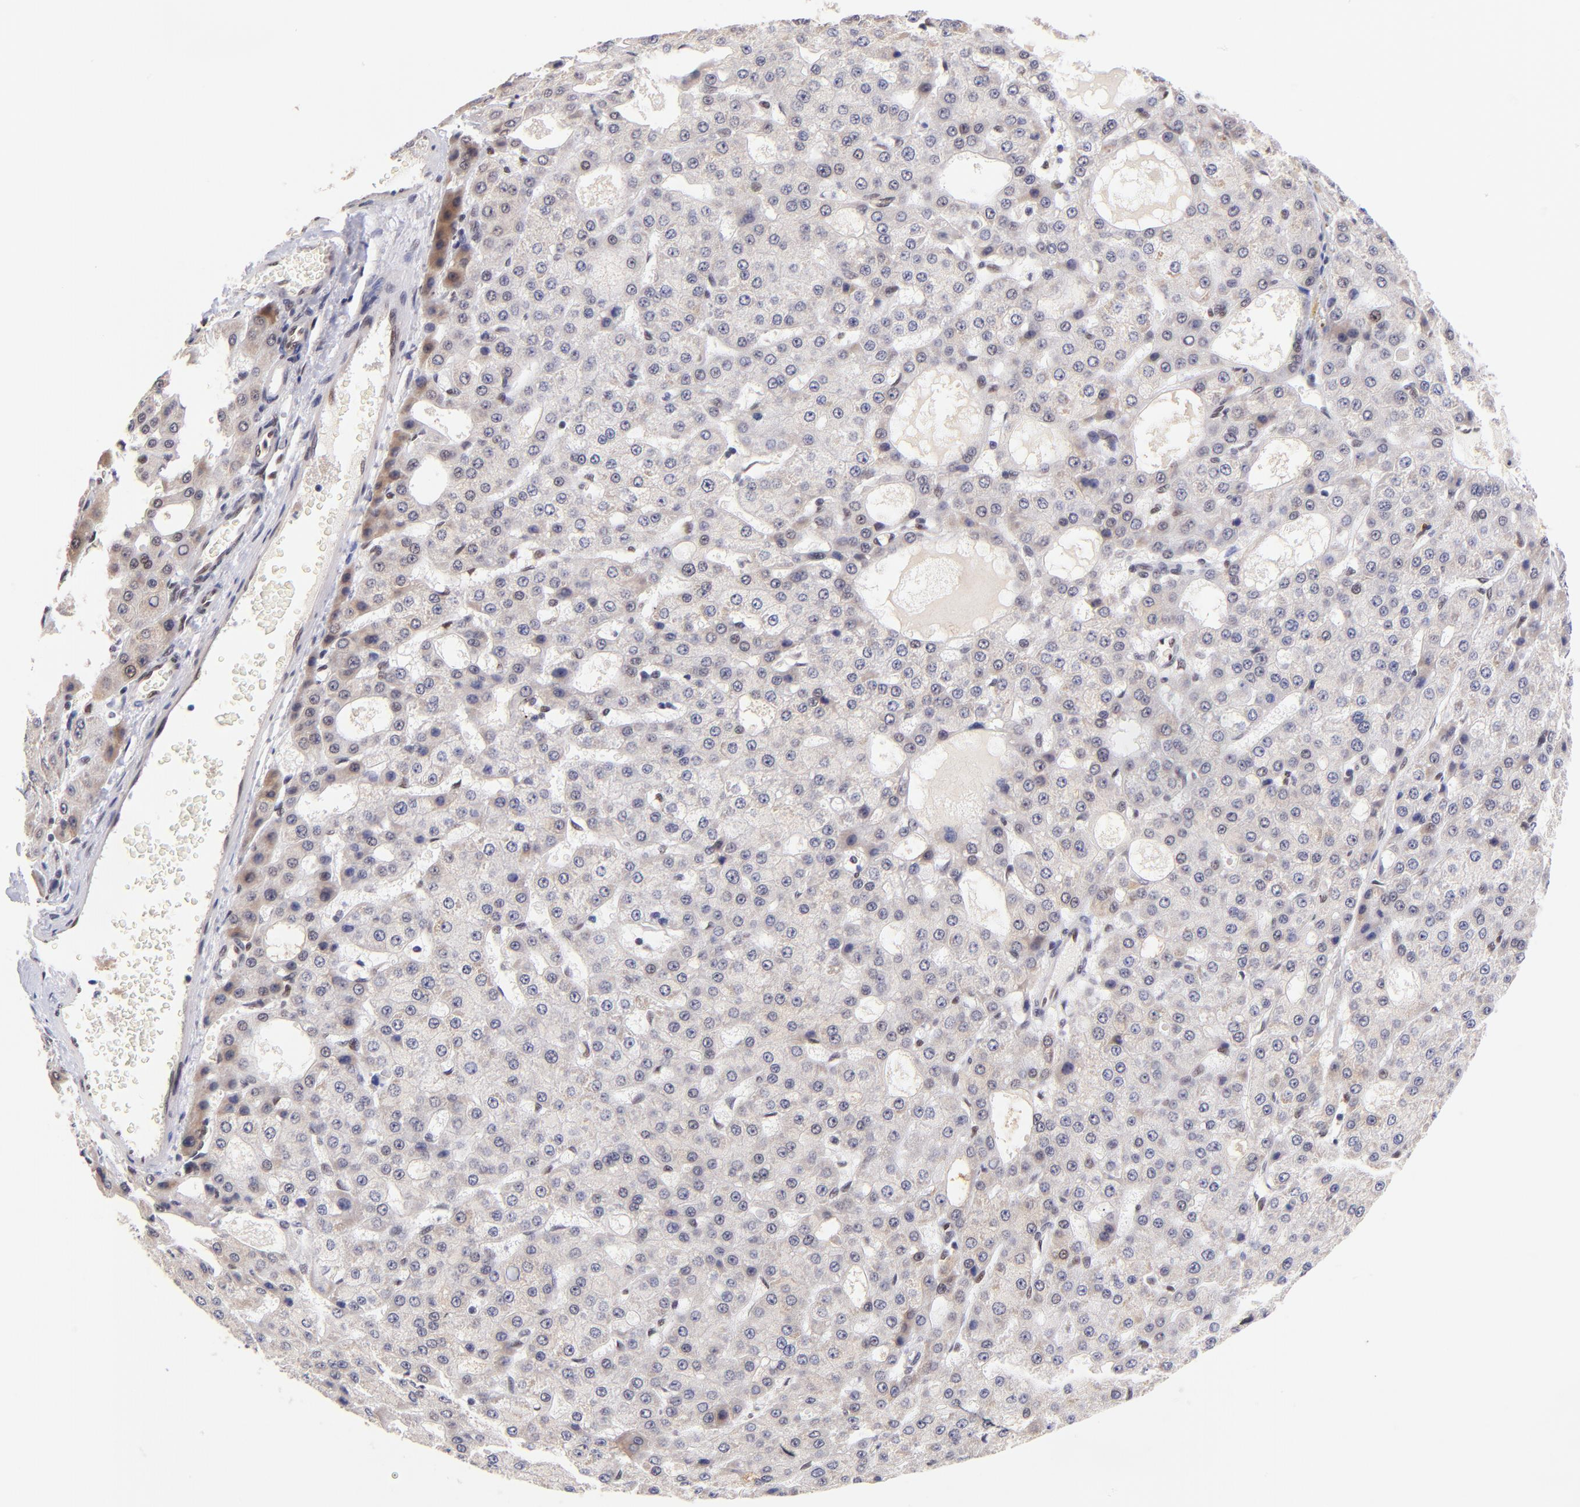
{"staining": {"intensity": "weak", "quantity": "25%-75%", "location": "nuclear"}, "tissue": "liver cancer", "cell_type": "Tumor cells", "image_type": "cancer", "snomed": [{"axis": "morphology", "description": "Carcinoma, Hepatocellular, NOS"}, {"axis": "topography", "description": "Liver"}], "caption": "Protein staining exhibits weak nuclear expression in approximately 25%-75% of tumor cells in liver cancer. Using DAB (3,3'-diaminobenzidine) (brown) and hematoxylin (blue) stains, captured at high magnification using brightfield microscopy.", "gene": "MIDEAS", "patient": {"sex": "male", "age": 47}}